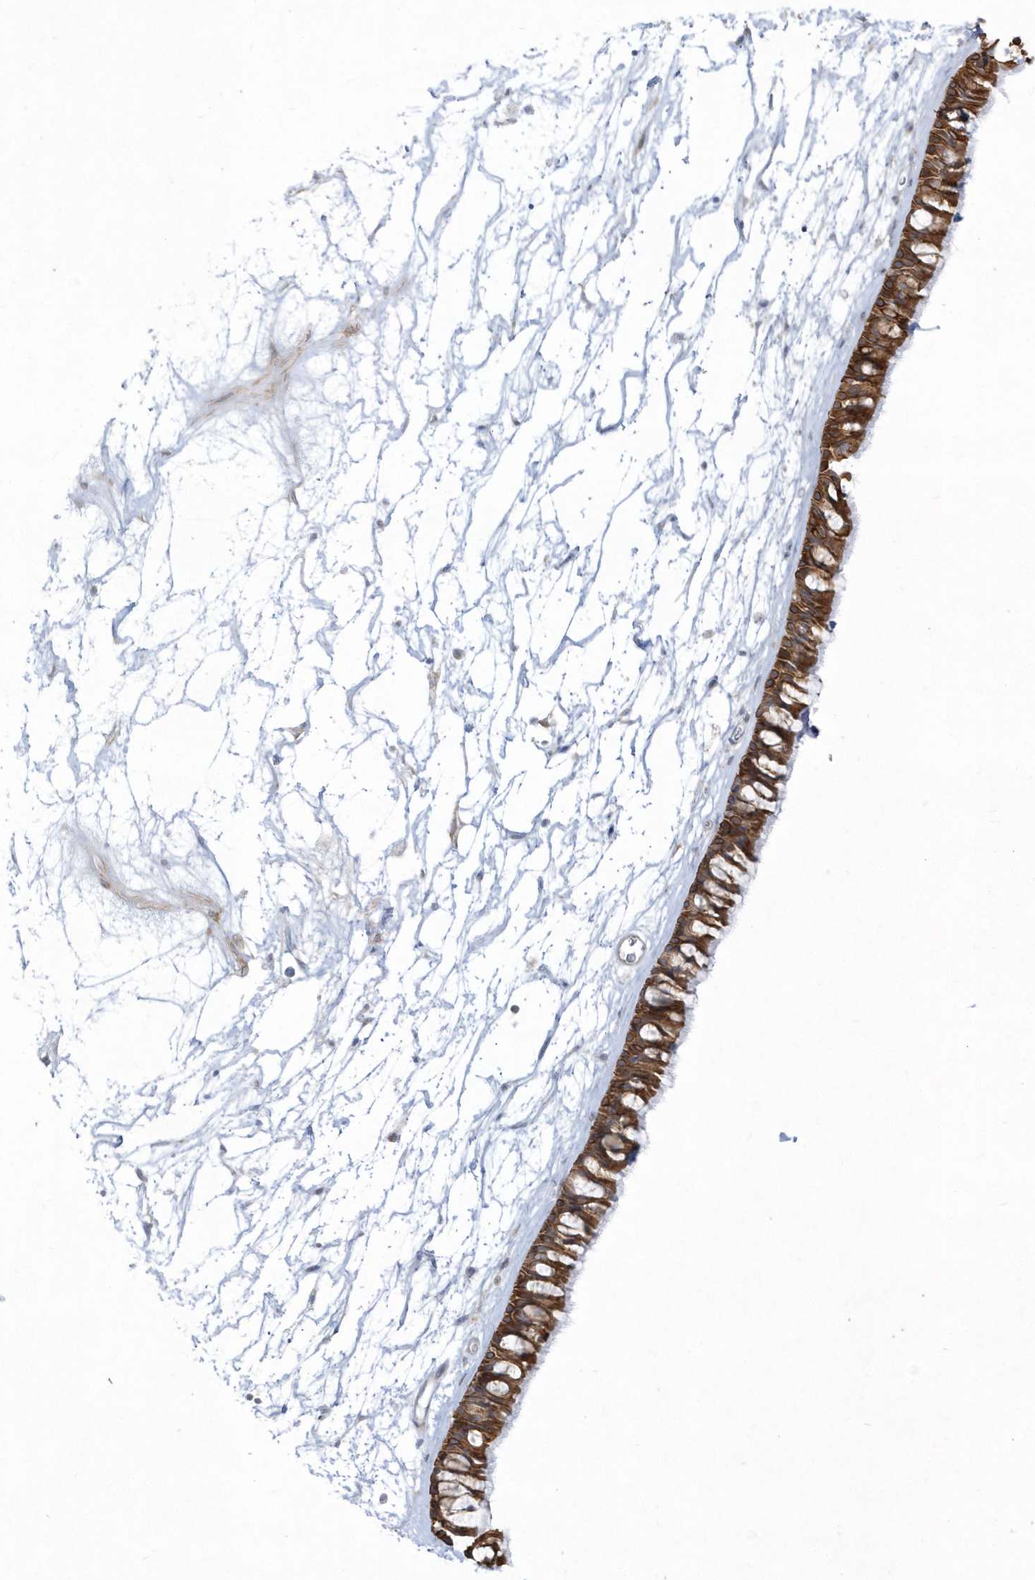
{"staining": {"intensity": "strong", "quantity": ">75%", "location": "cytoplasmic/membranous"}, "tissue": "nasopharynx", "cell_type": "Respiratory epithelial cells", "image_type": "normal", "snomed": [{"axis": "morphology", "description": "Normal tissue, NOS"}, {"axis": "topography", "description": "Nasopharynx"}], "caption": "This micrograph shows immunohistochemistry staining of normal nasopharynx, with high strong cytoplasmic/membranous positivity in approximately >75% of respiratory epithelial cells.", "gene": "LARS1", "patient": {"sex": "male", "age": 64}}